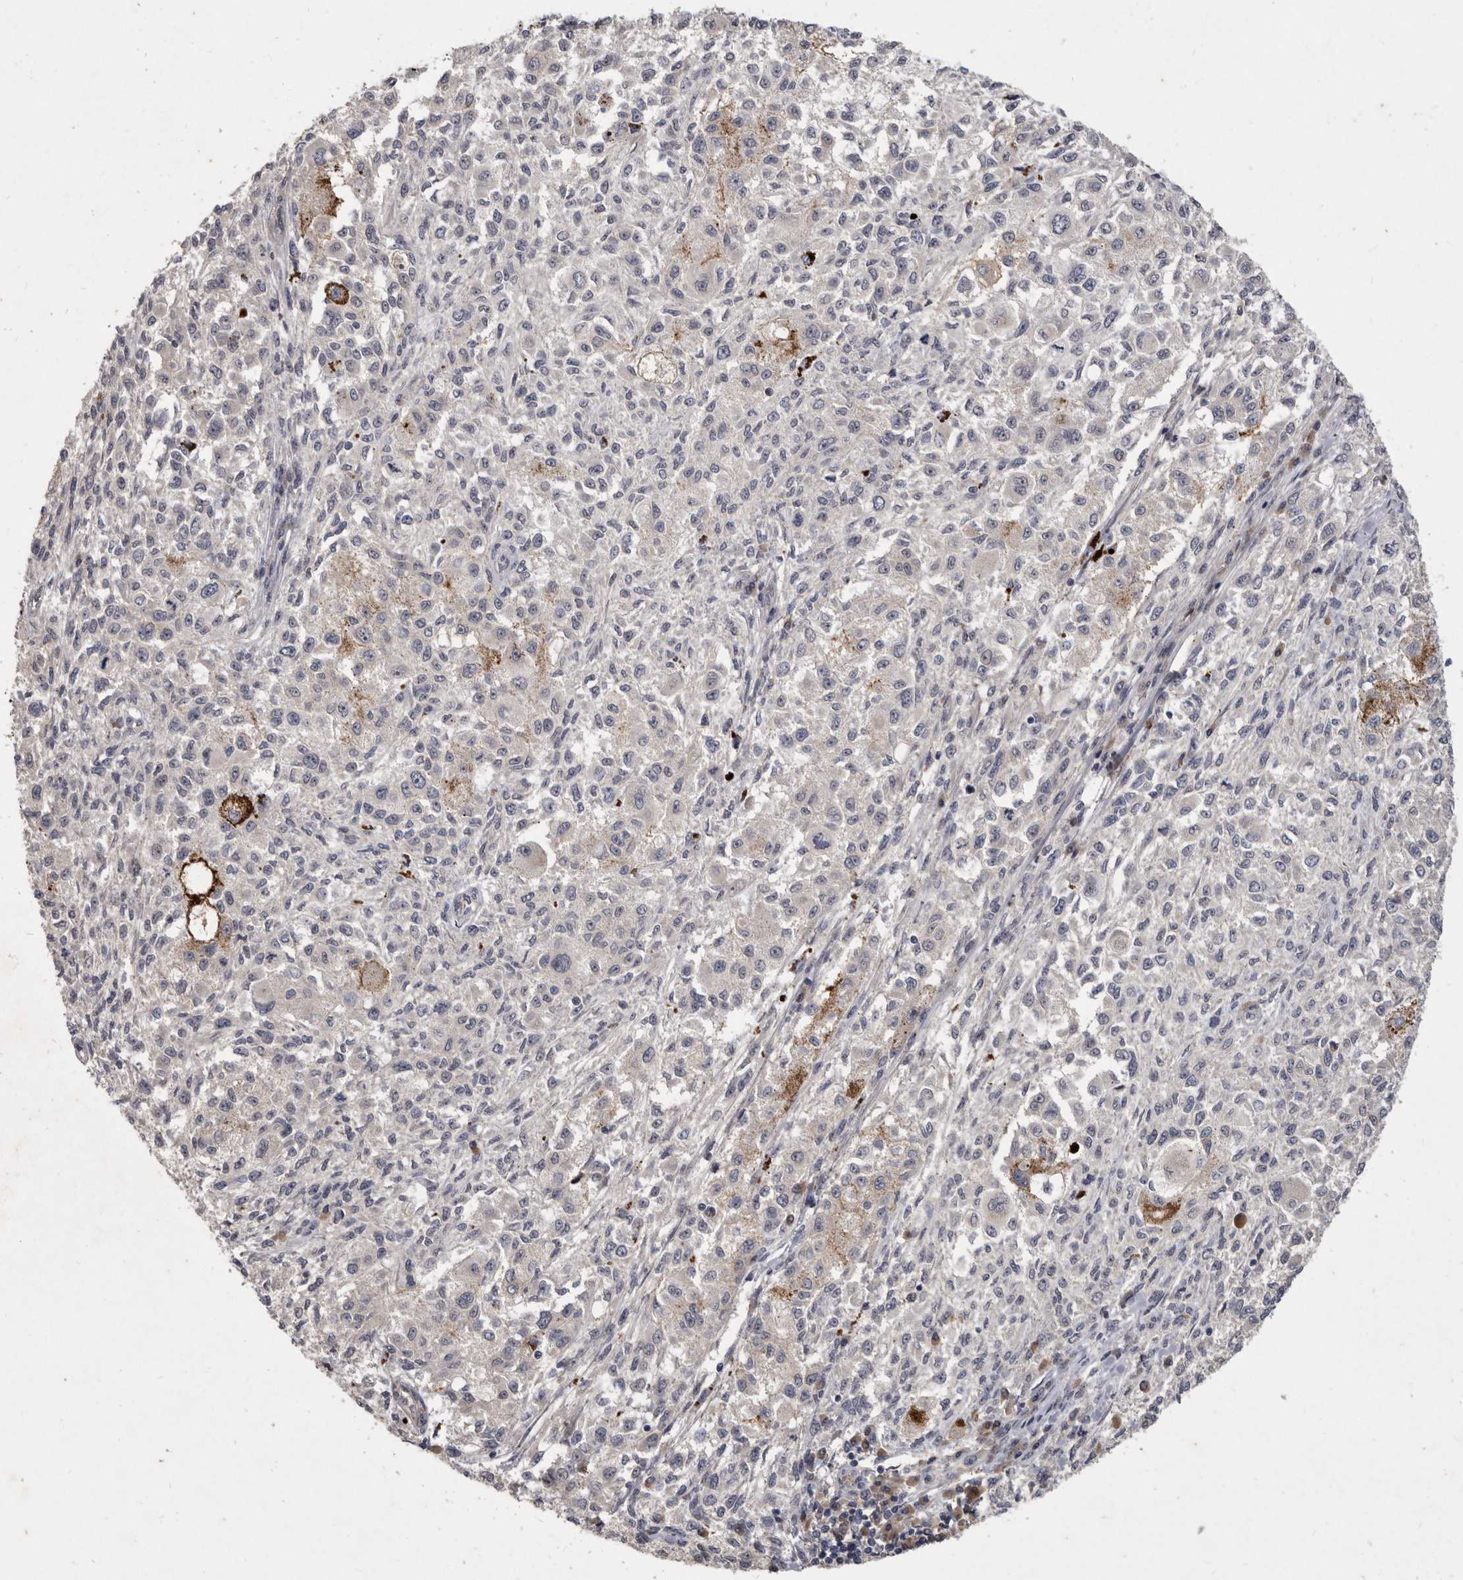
{"staining": {"intensity": "negative", "quantity": "none", "location": "none"}, "tissue": "melanoma", "cell_type": "Tumor cells", "image_type": "cancer", "snomed": [{"axis": "morphology", "description": "Necrosis, NOS"}, {"axis": "morphology", "description": "Malignant melanoma, NOS"}, {"axis": "topography", "description": "Skin"}], "caption": "Micrograph shows no significant protein positivity in tumor cells of malignant melanoma. (DAB (3,3'-diaminobenzidine) immunohistochemistry visualized using brightfield microscopy, high magnification).", "gene": "SLC22A1", "patient": {"sex": "female", "age": 87}}